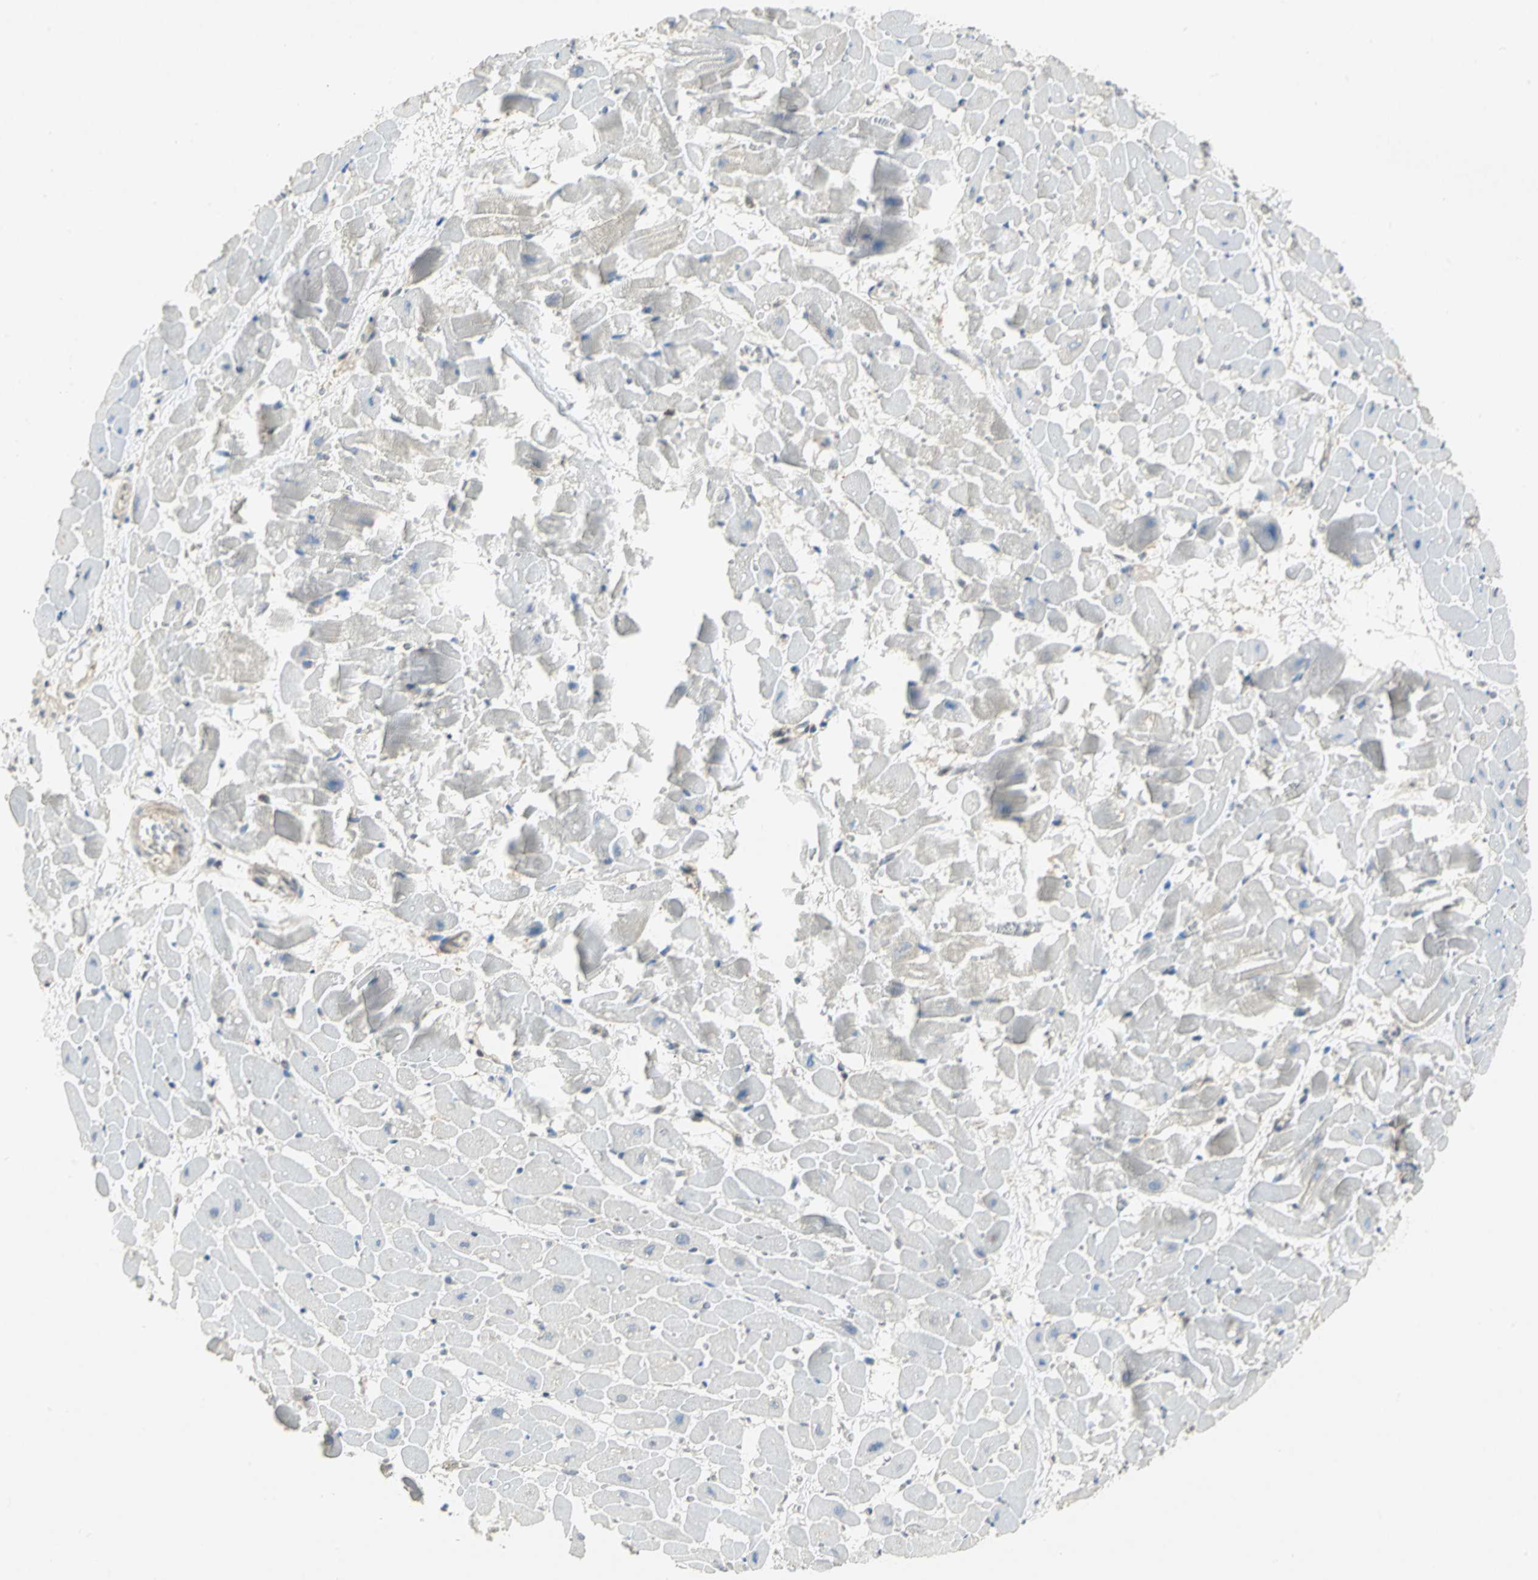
{"staining": {"intensity": "negative", "quantity": "none", "location": "none"}, "tissue": "heart muscle", "cell_type": "Cardiomyocytes", "image_type": "normal", "snomed": [{"axis": "morphology", "description": "Normal tissue, NOS"}, {"axis": "topography", "description": "Heart"}], "caption": "This is an immunohistochemistry image of benign human heart muscle. There is no expression in cardiomyocytes.", "gene": "PPIA", "patient": {"sex": "male", "age": 45}}